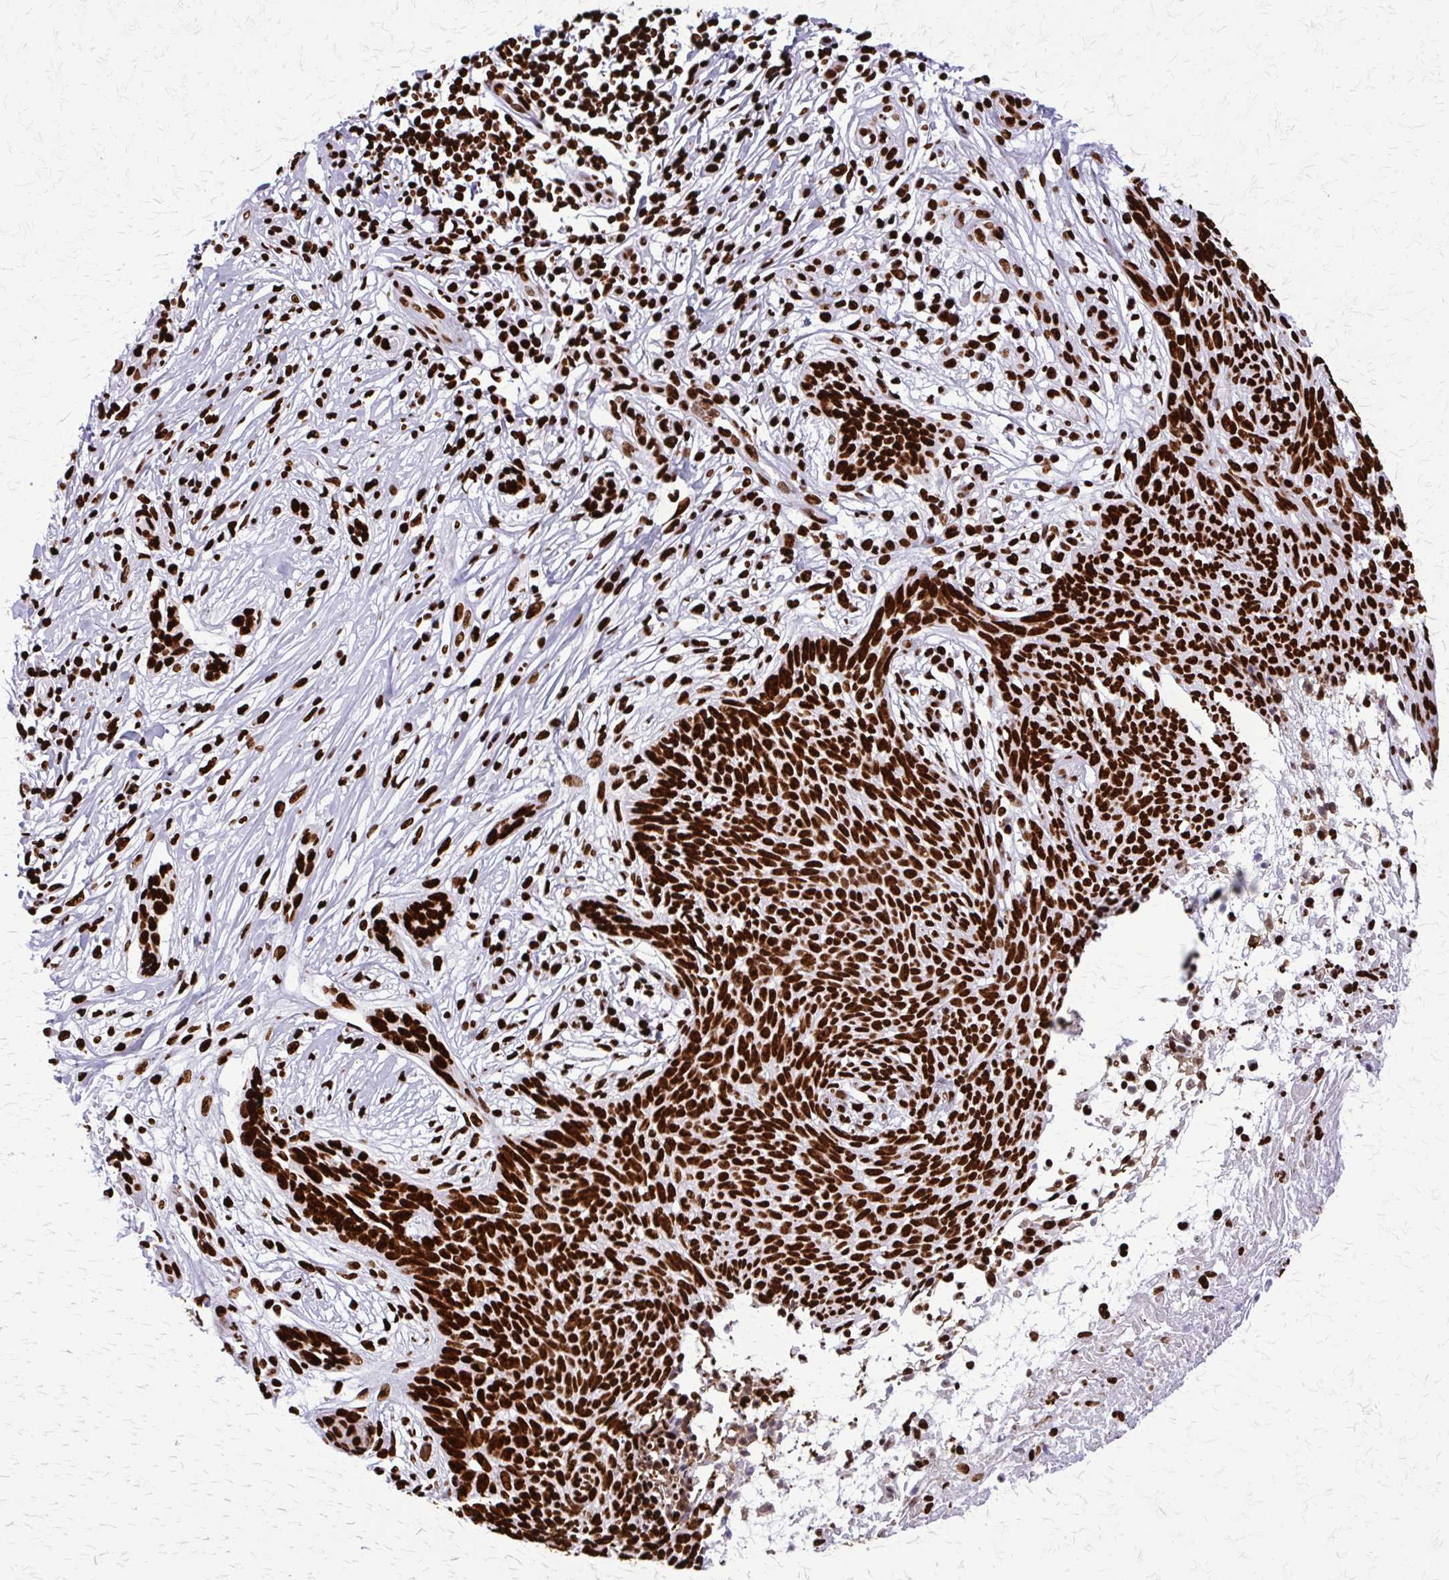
{"staining": {"intensity": "strong", "quantity": ">75%", "location": "nuclear"}, "tissue": "skin cancer", "cell_type": "Tumor cells", "image_type": "cancer", "snomed": [{"axis": "morphology", "description": "Basal cell carcinoma"}, {"axis": "topography", "description": "Skin"}, {"axis": "topography", "description": "Skin, foot"}], "caption": "Immunohistochemistry (IHC) histopathology image of human basal cell carcinoma (skin) stained for a protein (brown), which reveals high levels of strong nuclear staining in approximately >75% of tumor cells.", "gene": "SFPQ", "patient": {"sex": "female", "age": 86}}